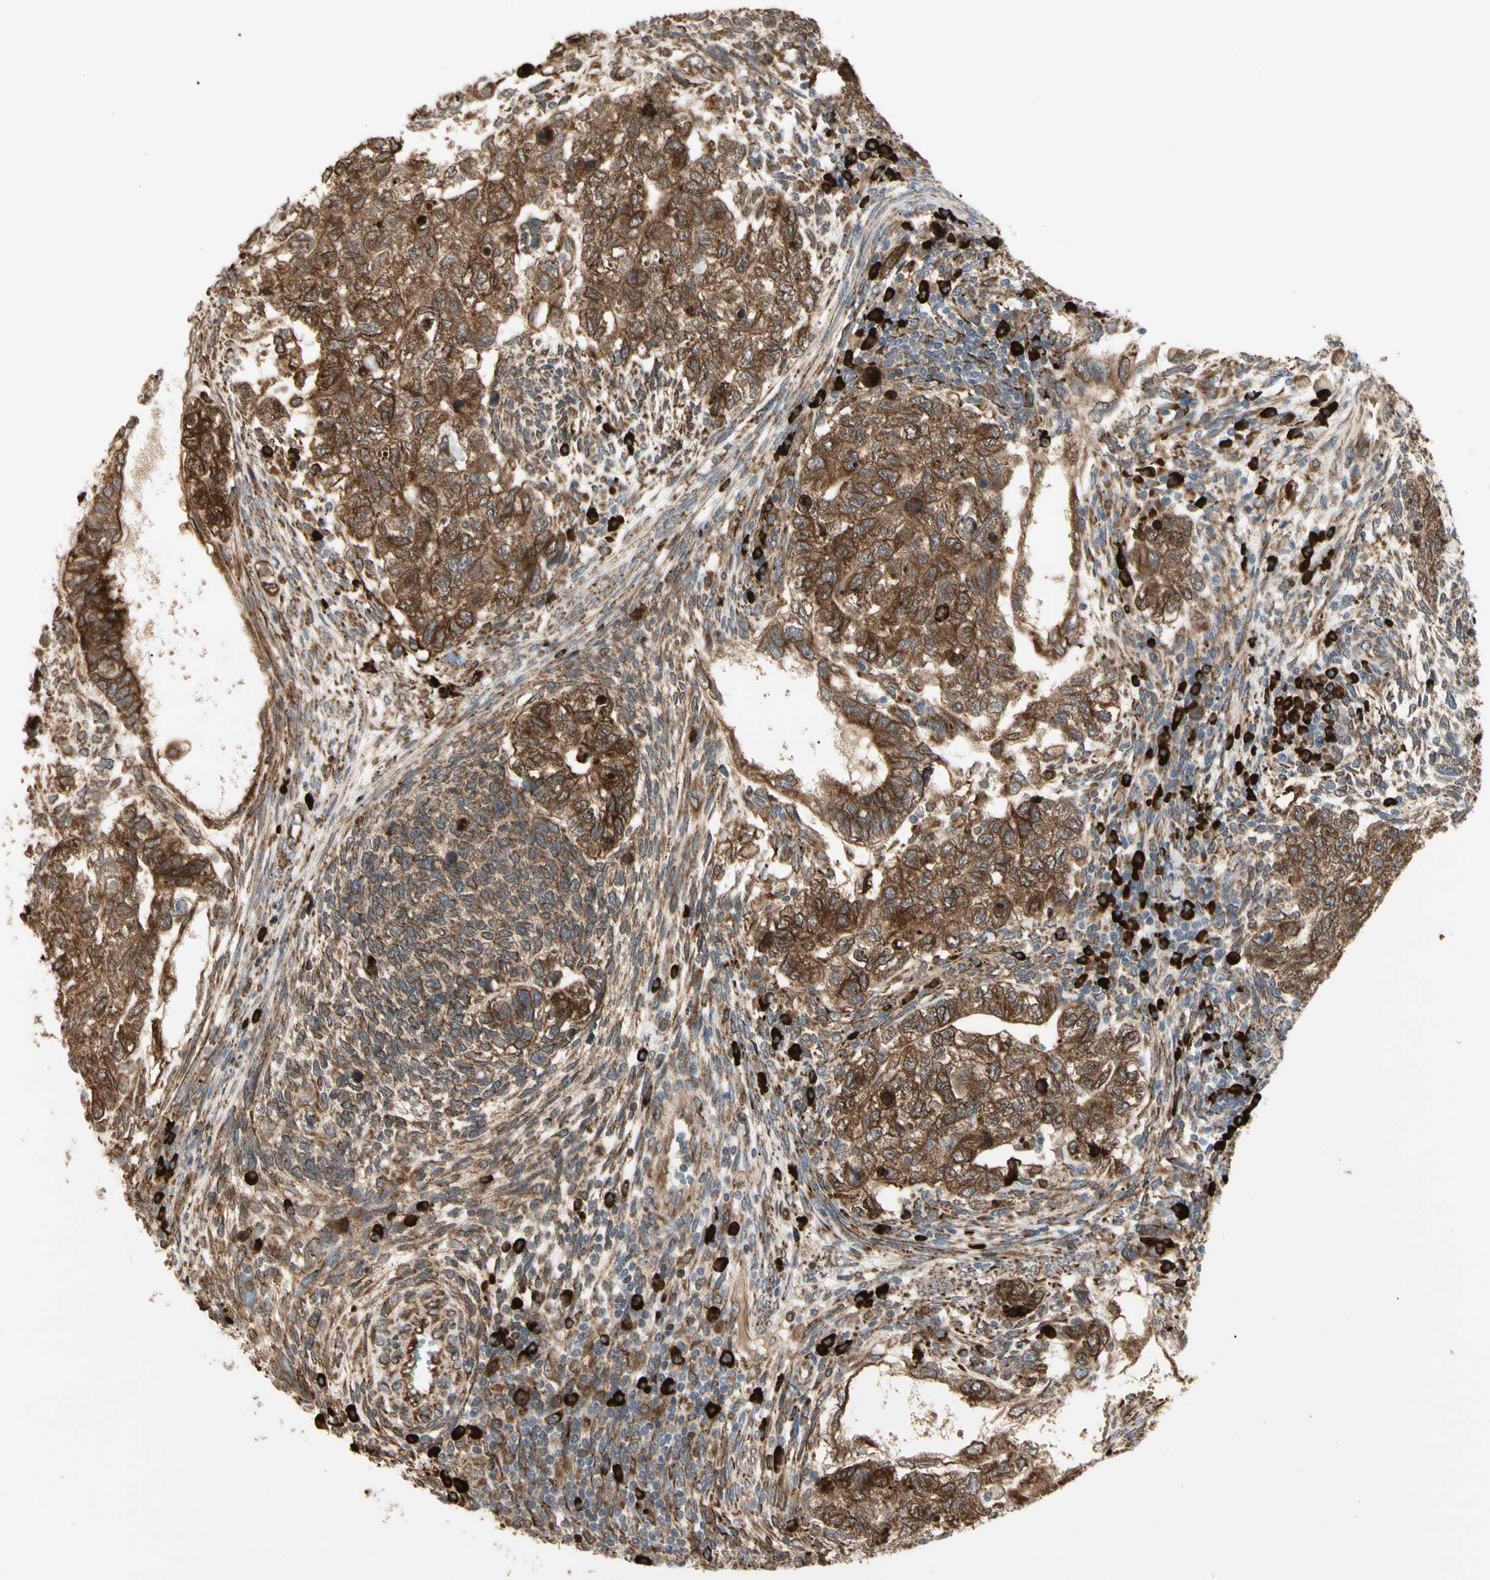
{"staining": {"intensity": "strong", "quantity": ">75%", "location": "cytoplasmic/membranous"}, "tissue": "testis cancer", "cell_type": "Tumor cells", "image_type": "cancer", "snomed": [{"axis": "morphology", "description": "Normal tissue, NOS"}, {"axis": "morphology", "description": "Carcinoma, Embryonal, NOS"}, {"axis": "topography", "description": "Testis"}], "caption": "The image exhibits a brown stain indicating the presence of a protein in the cytoplasmic/membranous of tumor cells in embryonal carcinoma (testis). (Stains: DAB (3,3'-diaminobenzidine) in brown, nuclei in blue, Microscopy: brightfield microscopy at high magnification).", "gene": "HSP90B1", "patient": {"sex": "male", "age": 36}}